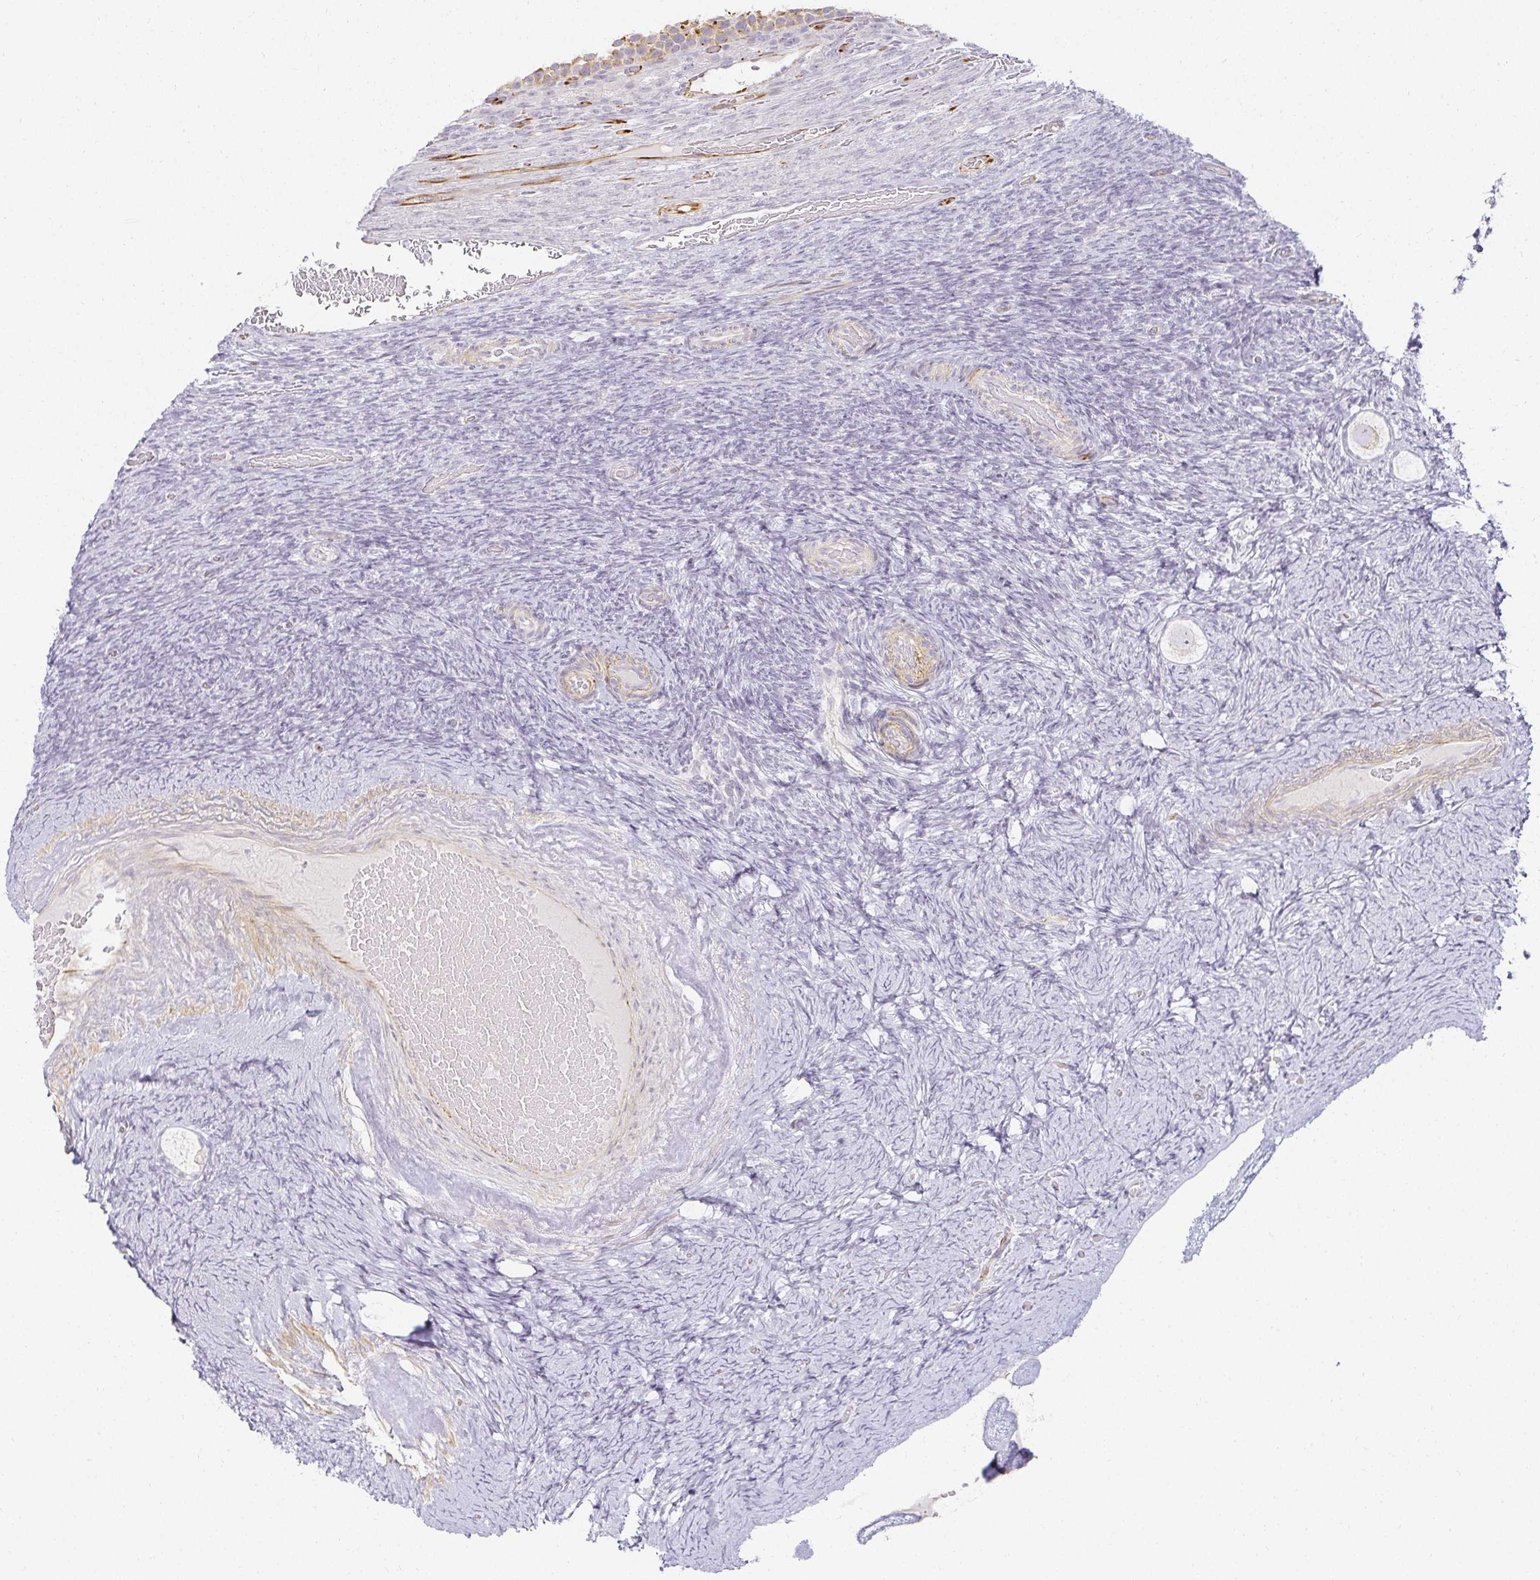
{"staining": {"intensity": "negative", "quantity": "none", "location": "none"}, "tissue": "ovary", "cell_type": "Follicle cells", "image_type": "normal", "snomed": [{"axis": "morphology", "description": "Normal tissue, NOS"}, {"axis": "topography", "description": "Ovary"}], "caption": "Histopathology image shows no significant protein expression in follicle cells of benign ovary. (DAB (3,3'-diaminobenzidine) immunohistochemistry (IHC), high magnification).", "gene": "ACAN", "patient": {"sex": "female", "age": 34}}